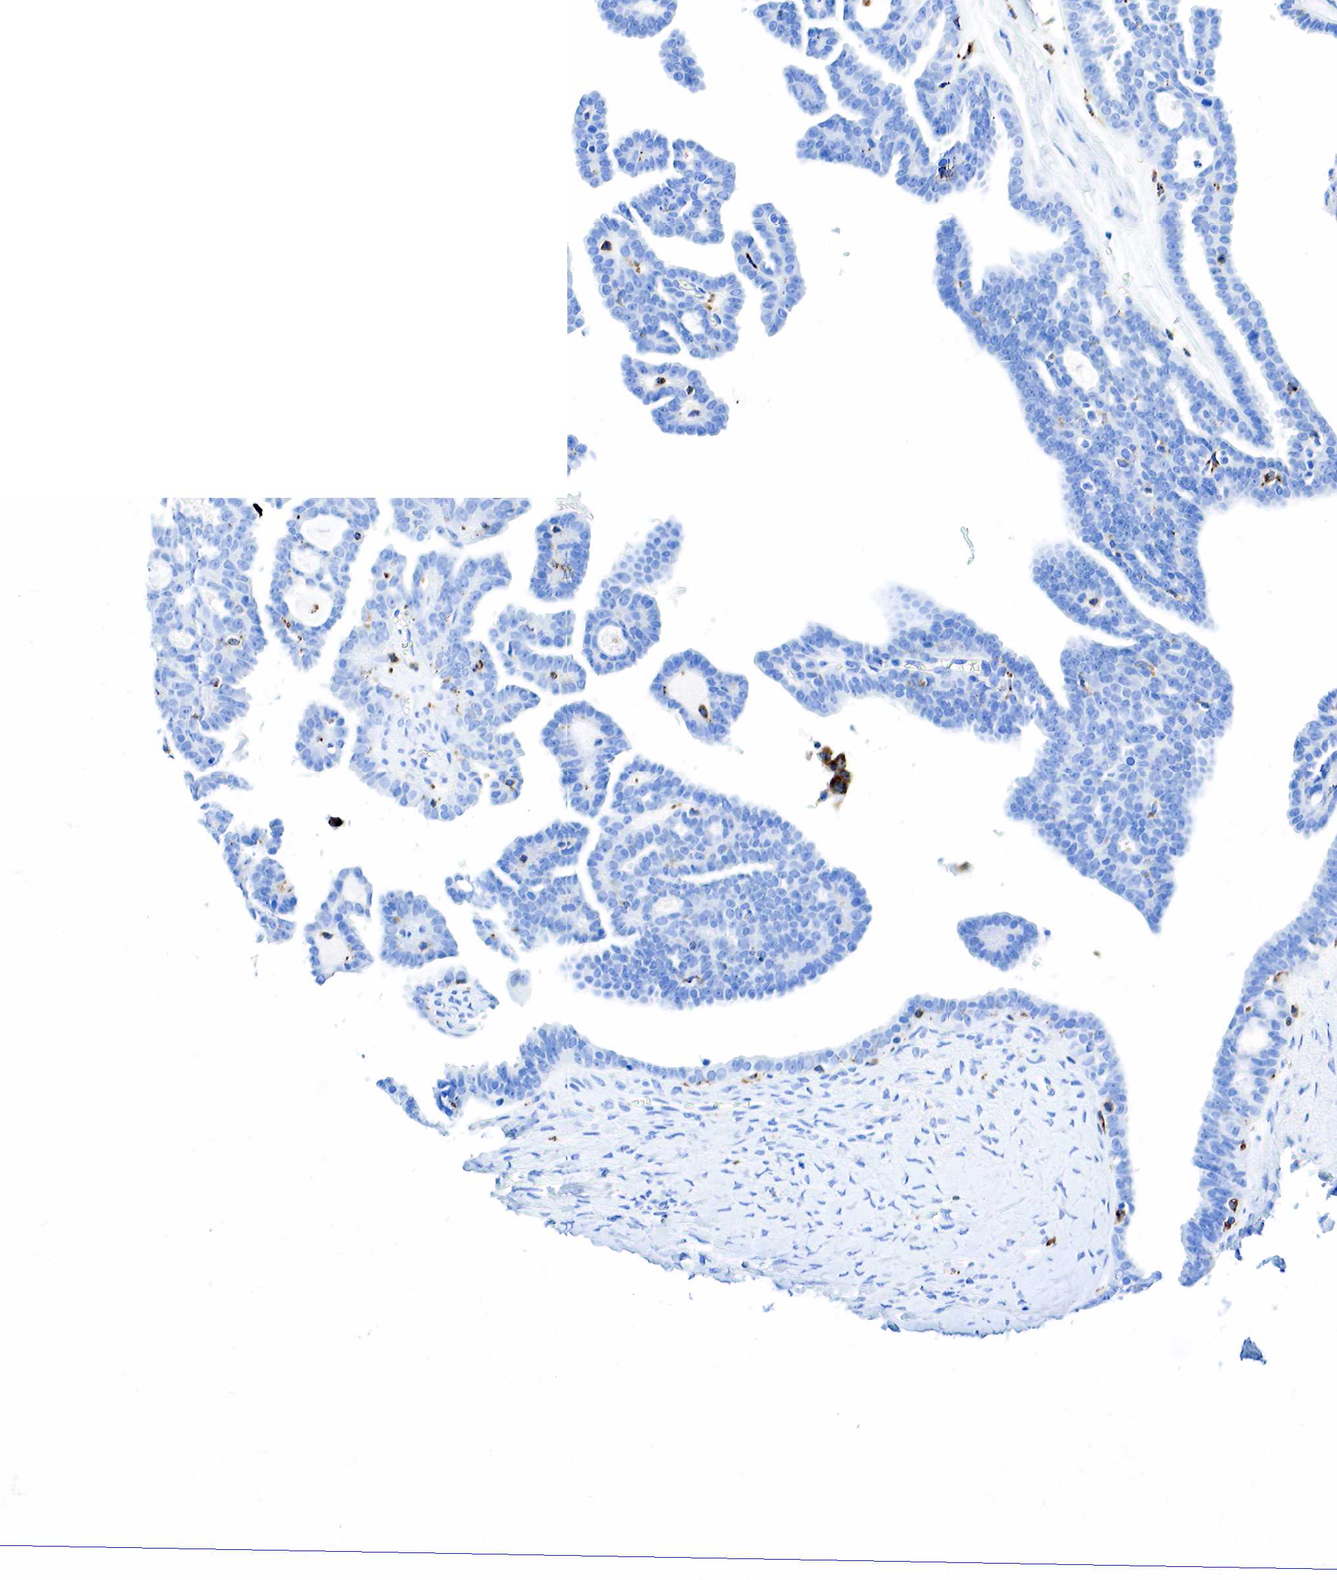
{"staining": {"intensity": "negative", "quantity": "none", "location": "none"}, "tissue": "ovarian cancer", "cell_type": "Tumor cells", "image_type": "cancer", "snomed": [{"axis": "morphology", "description": "Cystadenocarcinoma, serous, NOS"}, {"axis": "topography", "description": "Ovary"}], "caption": "Tumor cells are negative for brown protein staining in ovarian cancer (serous cystadenocarcinoma). (Brightfield microscopy of DAB immunohistochemistry (IHC) at high magnification).", "gene": "CD68", "patient": {"sex": "female", "age": 71}}